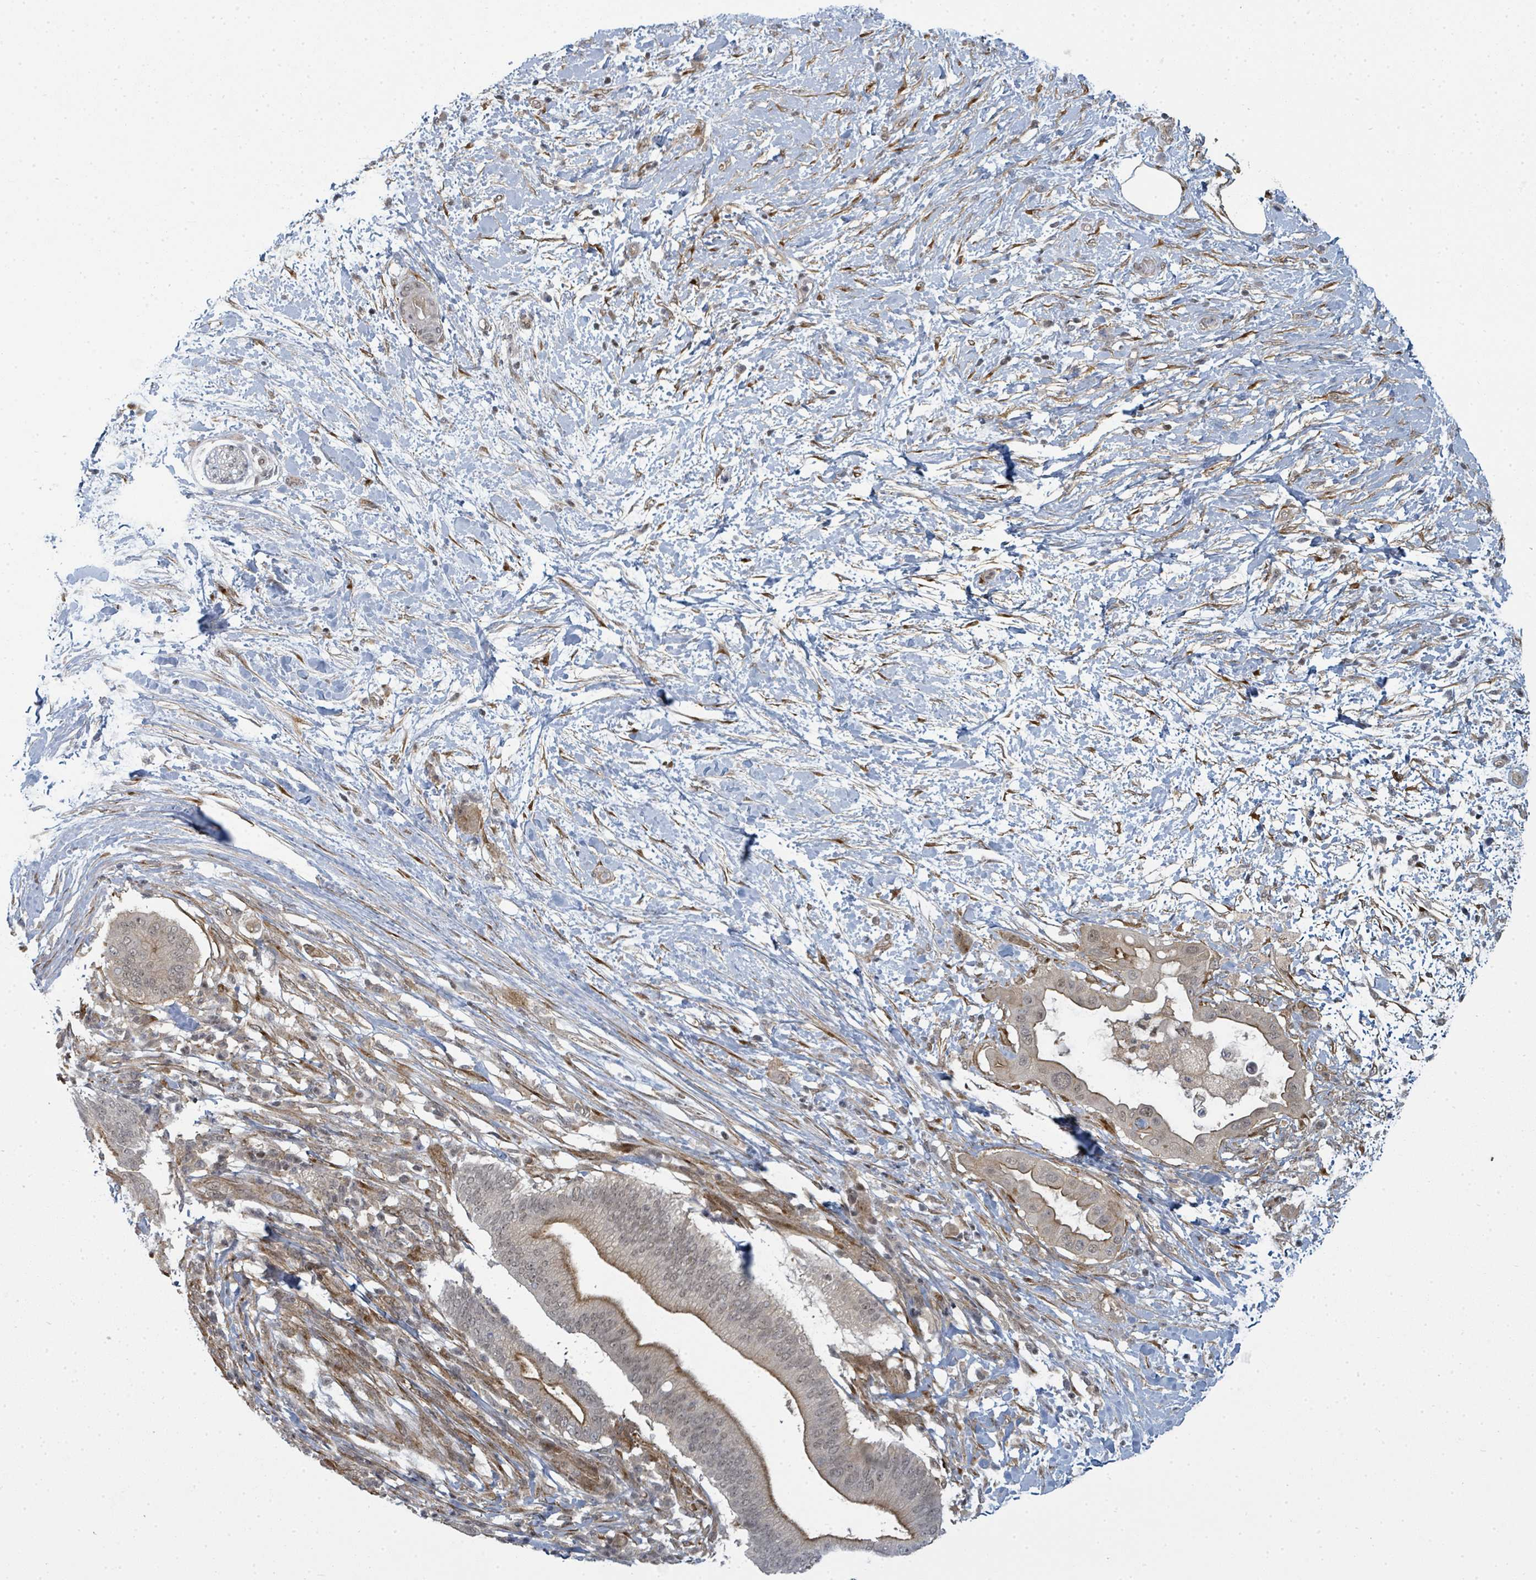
{"staining": {"intensity": "moderate", "quantity": "<25%", "location": "cytoplasmic/membranous"}, "tissue": "pancreatic cancer", "cell_type": "Tumor cells", "image_type": "cancer", "snomed": [{"axis": "morphology", "description": "Adenocarcinoma, NOS"}, {"axis": "topography", "description": "Pancreas"}], "caption": "This is a photomicrograph of immunohistochemistry staining of adenocarcinoma (pancreatic), which shows moderate positivity in the cytoplasmic/membranous of tumor cells.", "gene": "PSMG2", "patient": {"sex": "male", "age": 68}}